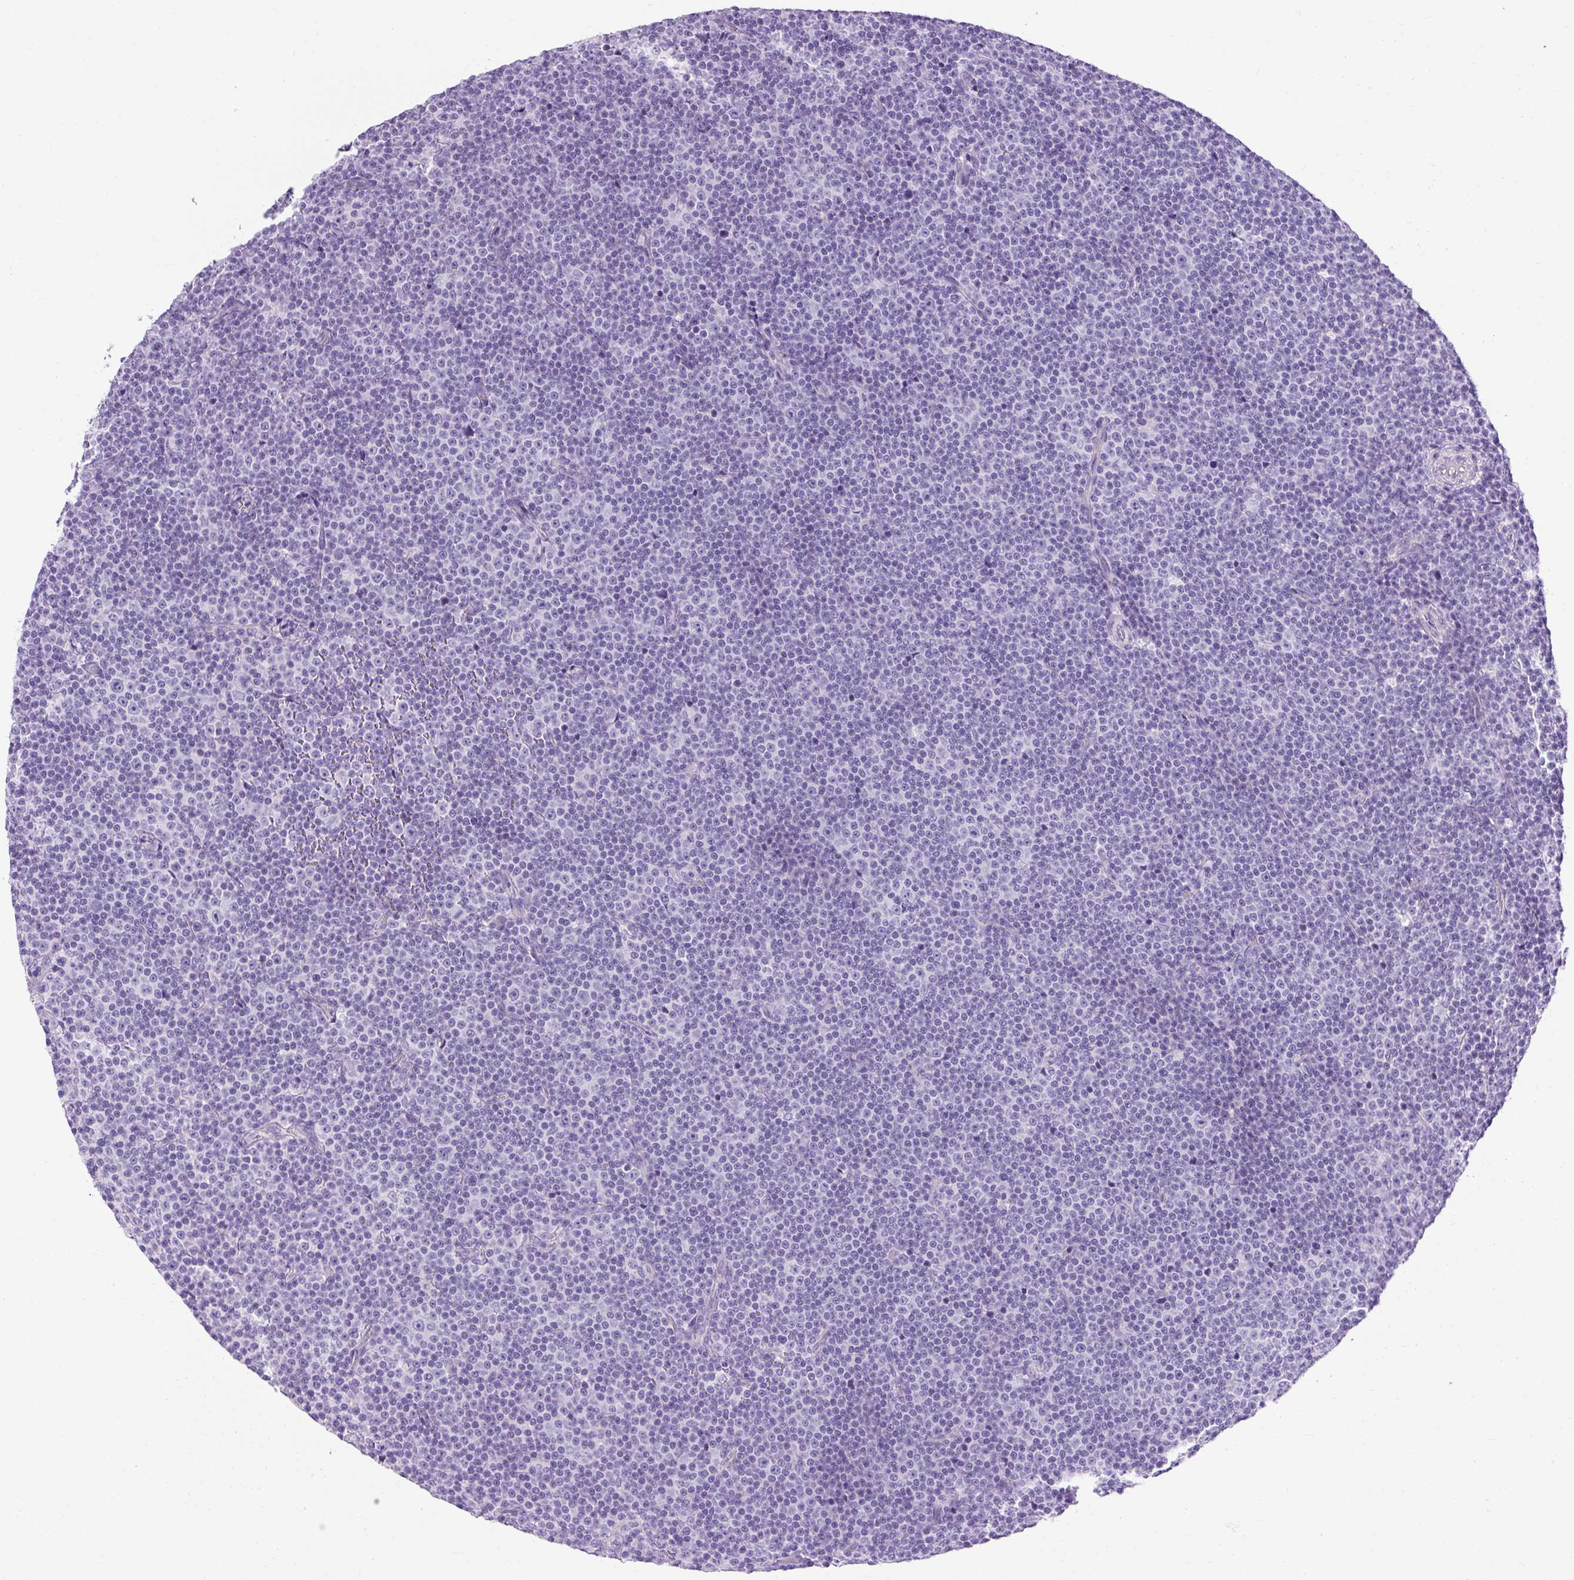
{"staining": {"intensity": "negative", "quantity": "none", "location": "none"}, "tissue": "lymphoma", "cell_type": "Tumor cells", "image_type": "cancer", "snomed": [{"axis": "morphology", "description": "Malignant lymphoma, non-Hodgkin's type, Low grade"}, {"axis": "topography", "description": "Lymph node"}], "caption": "Human low-grade malignant lymphoma, non-Hodgkin's type stained for a protein using immunohistochemistry shows no staining in tumor cells.", "gene": "C2CD4C", "patient": {"sex": "female", "age": 67}}